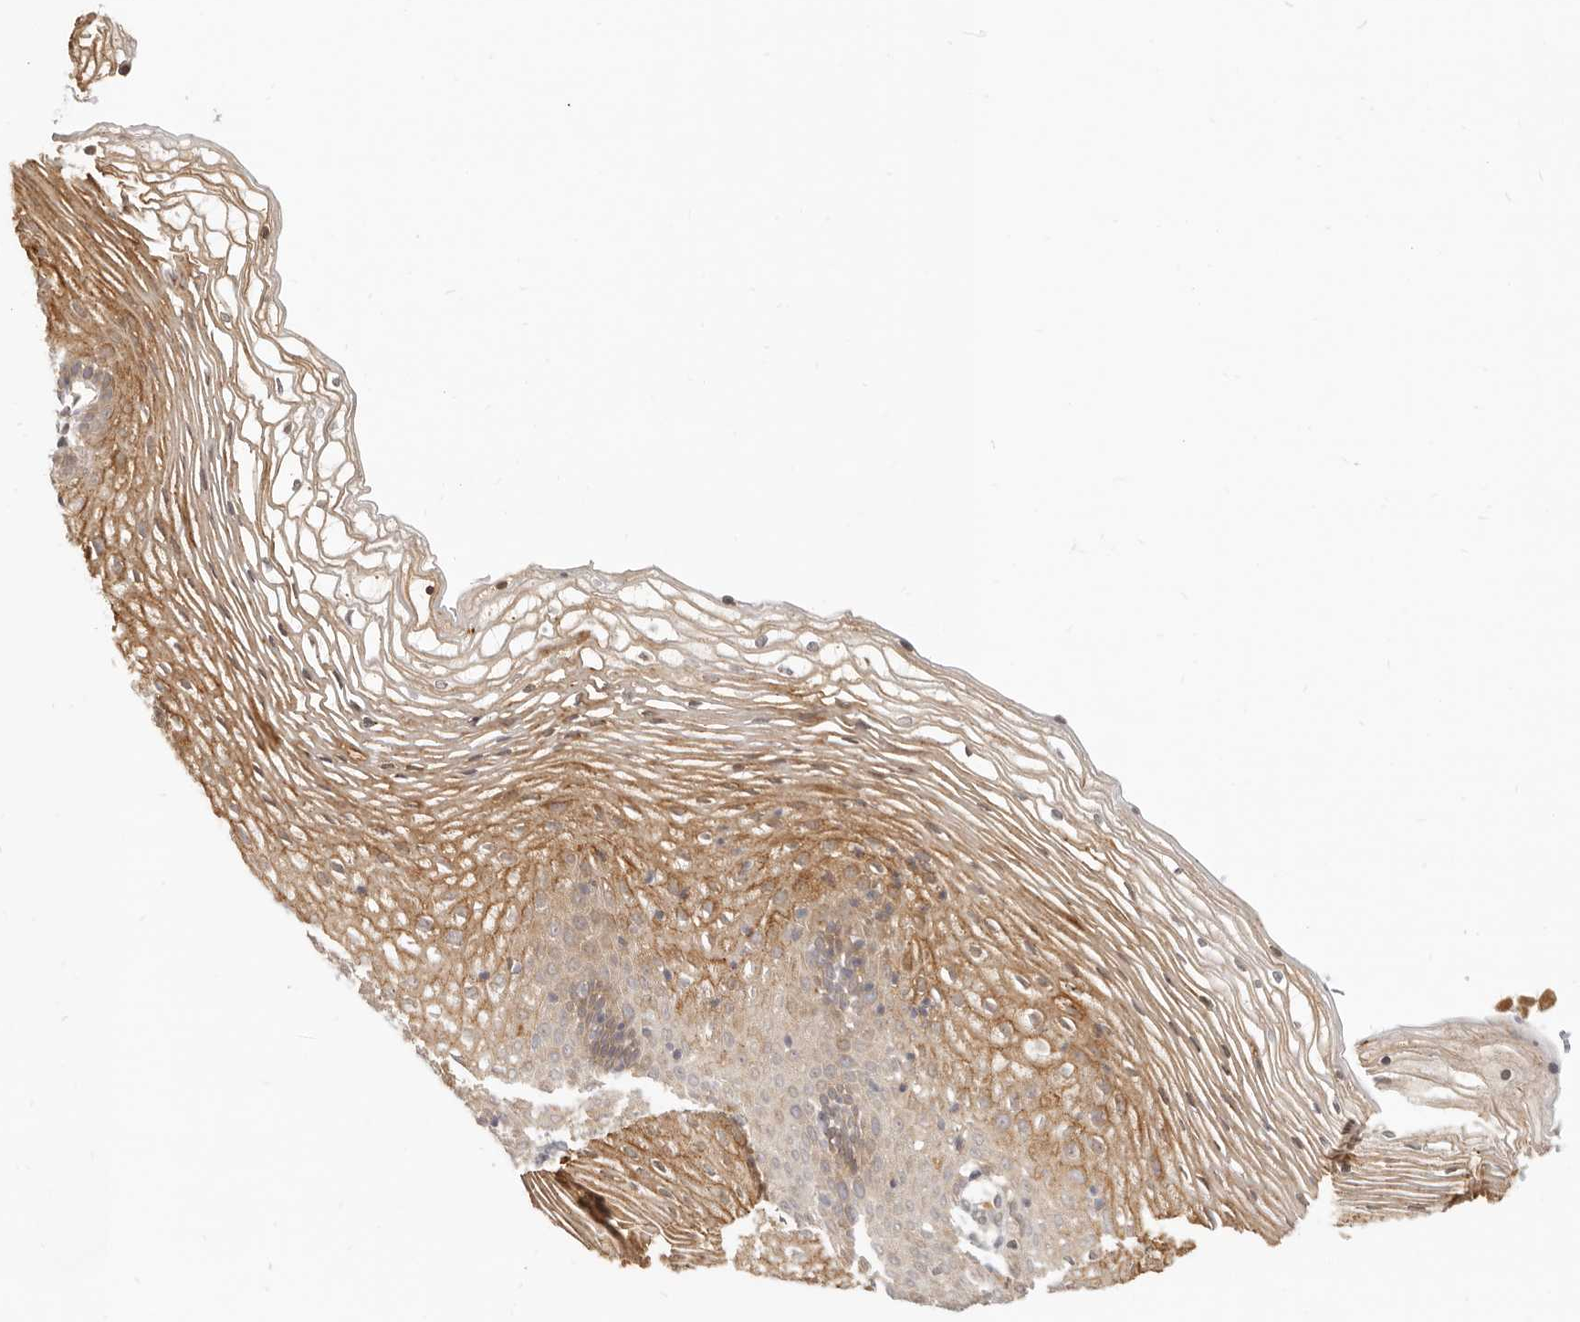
{"staining": {"intensity": "moderate", "quantity": ">75%", "location": "cytoplasmic/membranous"}, "tissue": "vagina", "cell_type": "Squamous epithelial cells", "image_type": "normal", "snomed": [{"axis": "morphology", "description": "Normal tissue, NOS"}, {"axis": "topography", "description": "Vagina"}], "caption": "IHC of normal vagina reveals medium levels of moderate cytoplasmic/membranous positivity in about >75% of squamous epithelial cells.", "gene": "TUFT1", "patient": {"sex": "female", "age": 32}}